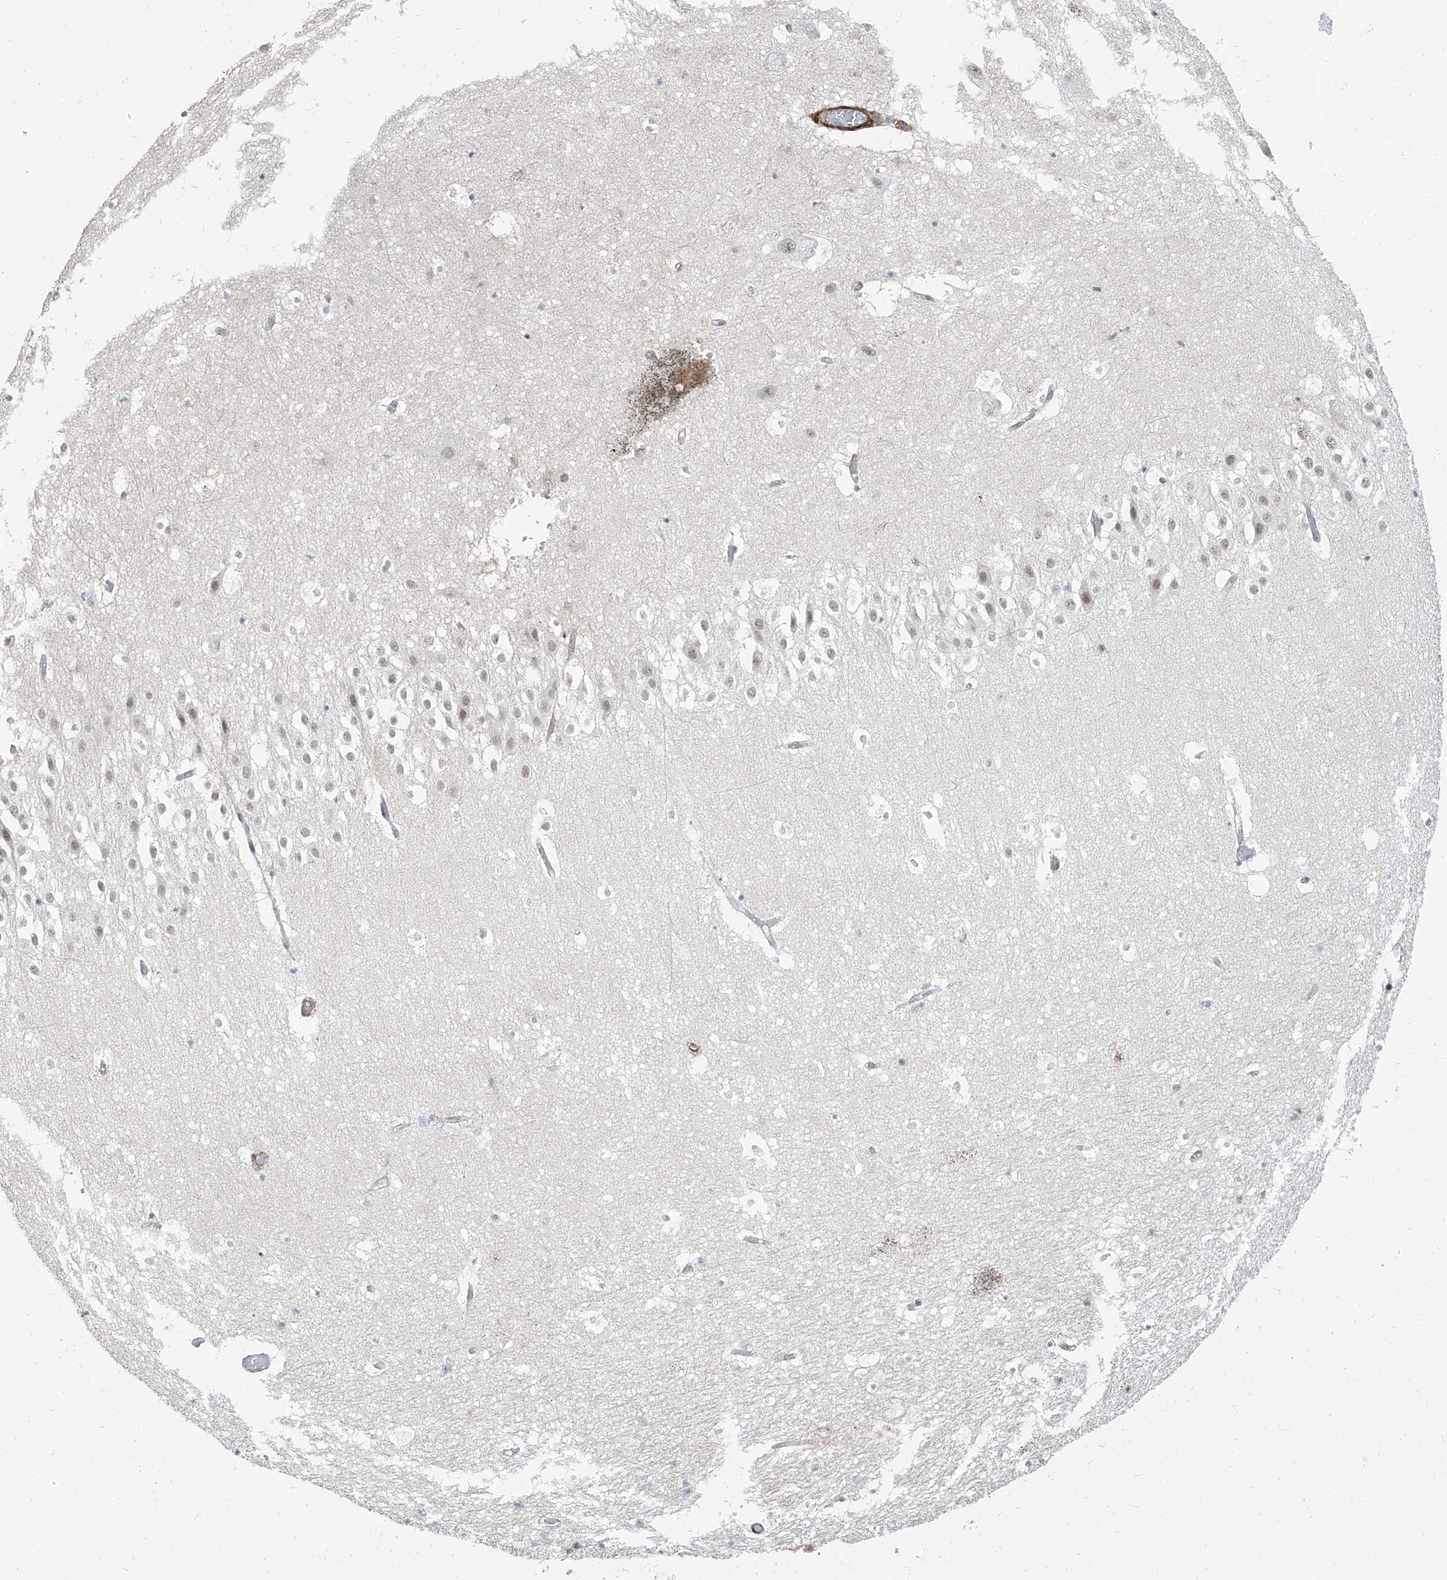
{"staining": {"intensity": "negative", "quantity": "none", "location": "none"}, "tissue": "hippocampus", "cell_type": "Glial cells", "image_type": "normal", "snomed": [{"axis": "morphology", "description": "Normal tissue, NOS"}, {"axis": "topography", "description": "Hippocampus"}], "caption": "Protein analysis of normal hippocampus reveals no significant staining in glial cells.", "gene": "TXLNB", "patient": {"sex": "female", "age": 52}}